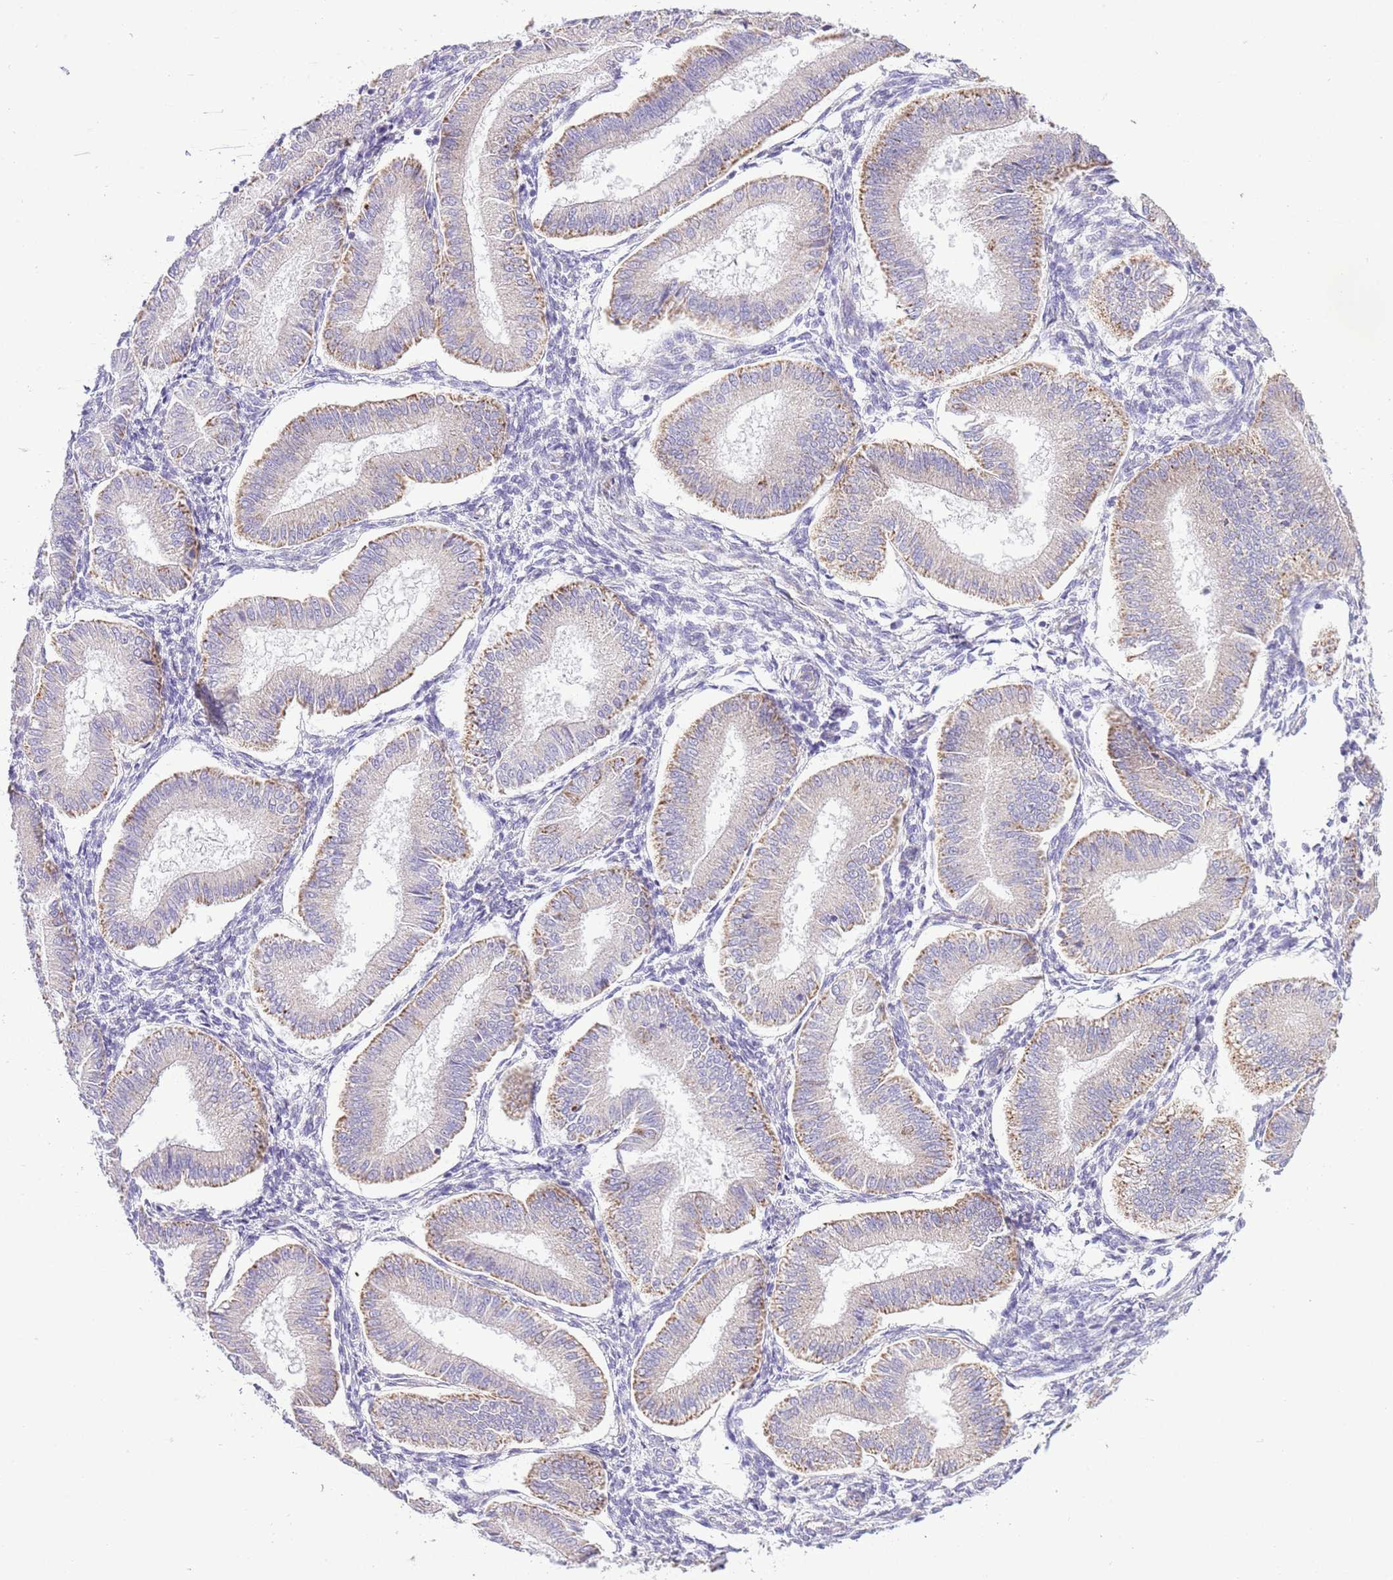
{"staining": {"intensity": "negative", "quantity": "none", "location": "none"}, "tissue": "endometrium", "cell_type": "Cells in endometrial stroma", "image_type": "normal", "snomed": [{"axis": "morphology", "description": "Normal tissue, NOS"}, {"axis": "topography", "description": "Endometrium"}], "caption": "This image is of unremarkable endometrium stained with immunohistochemistry to label a protein in brown with the nuclei are counter-stained blue. There is no positivity in cells in endometrial stroma.", "gene": "OAZ2", "patient": {"sex": "female", "age": 39}}